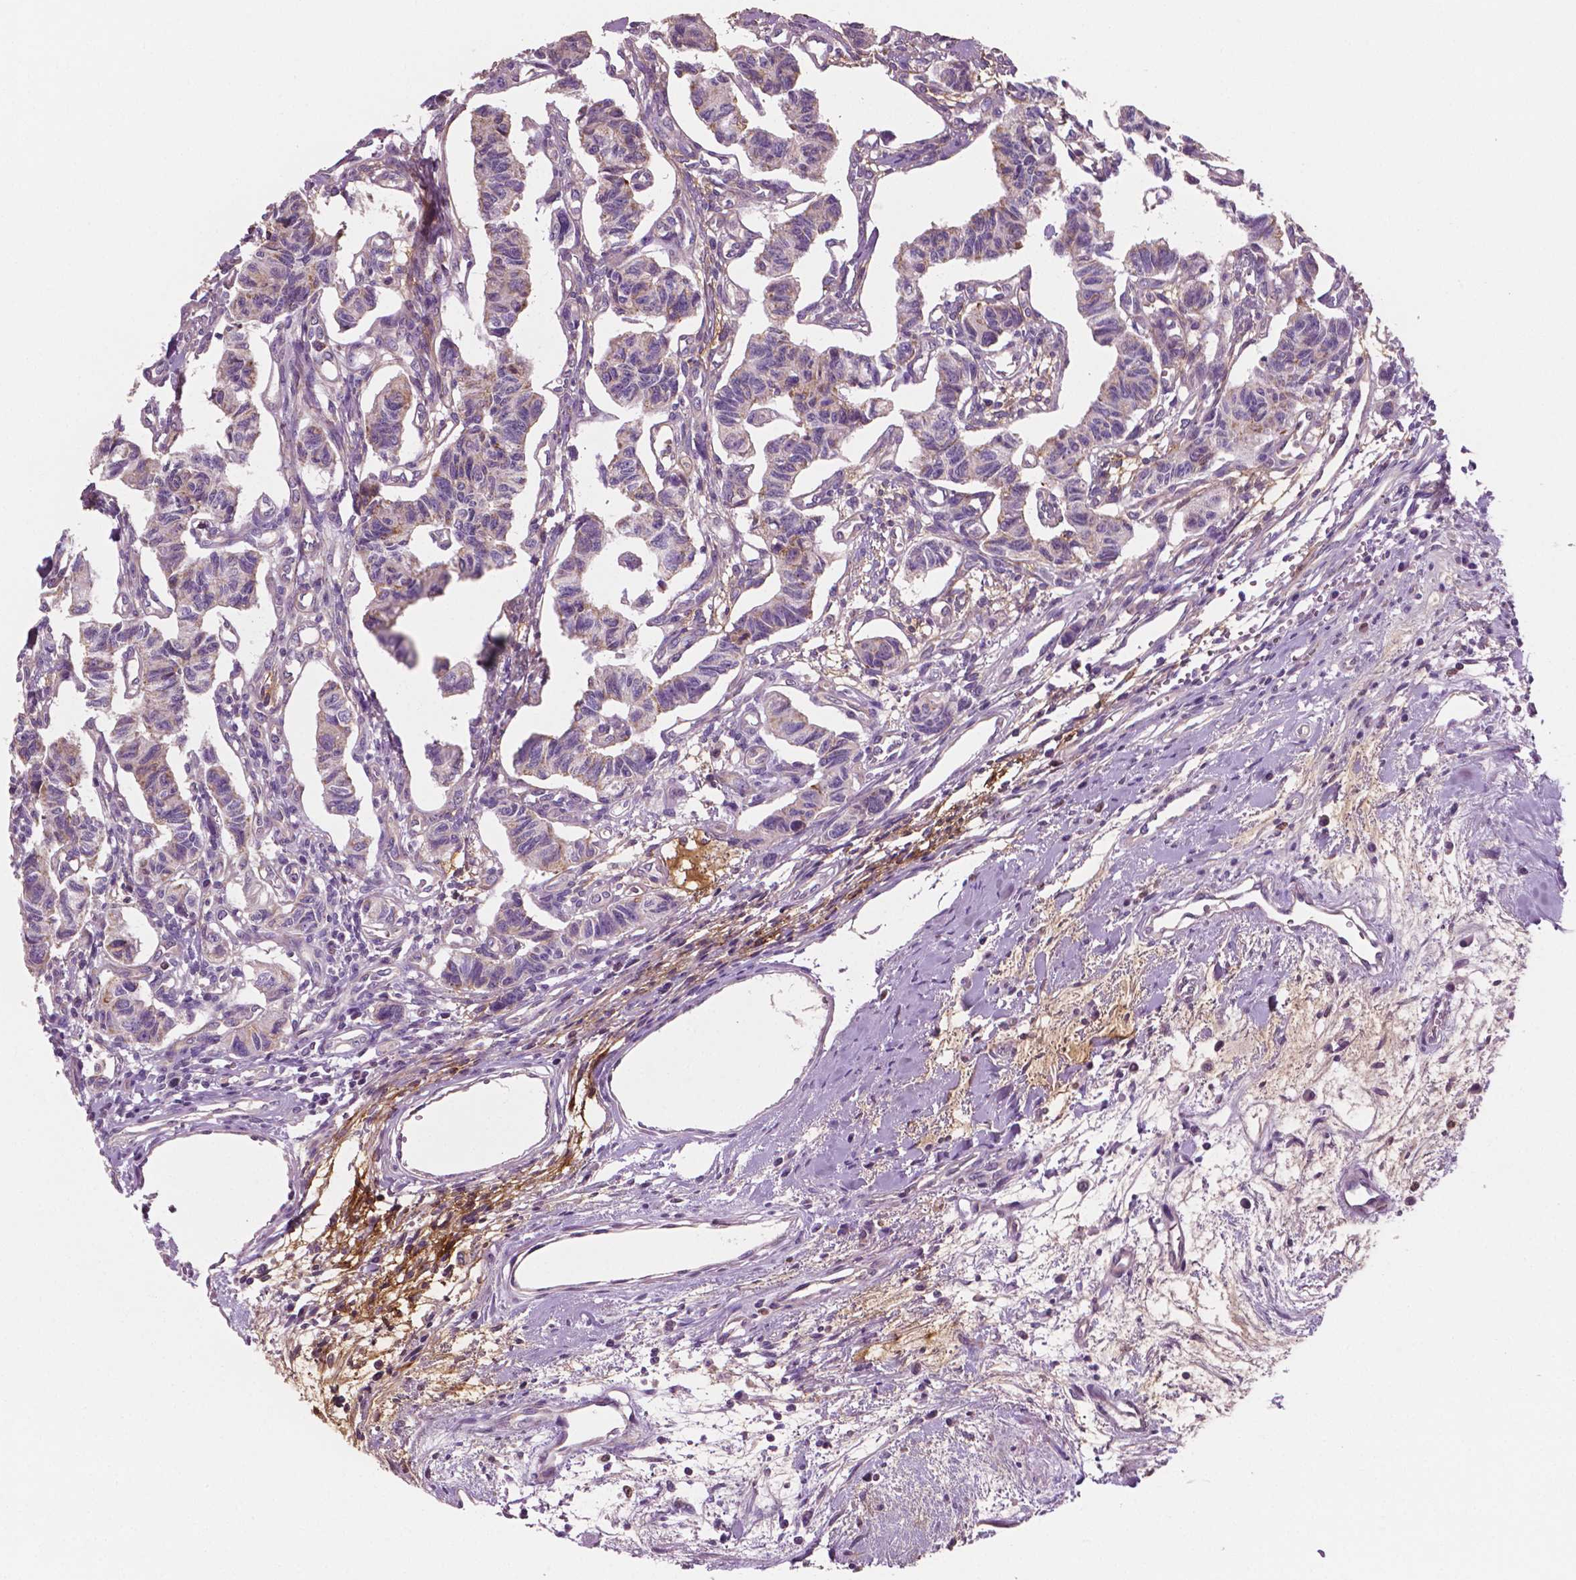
{"staining": {"intensity": "negative", "quantity": "none", "location": "none"}, "tissue": "carcinoid", "cell_type": "Tumor cells", "image_type": "cancer", "snomed": [{"axis": "morphology", "description": "Carcinoid, malignant, NOS"}, {"axis": "topography", "description": "Kidney"}], "caption": "This is an immunohistochemistry micrograph of carcinoid. There is no expression in tumor cells.", "gene": "PTX3", "patient": {"sex": "female", "age": 41}}